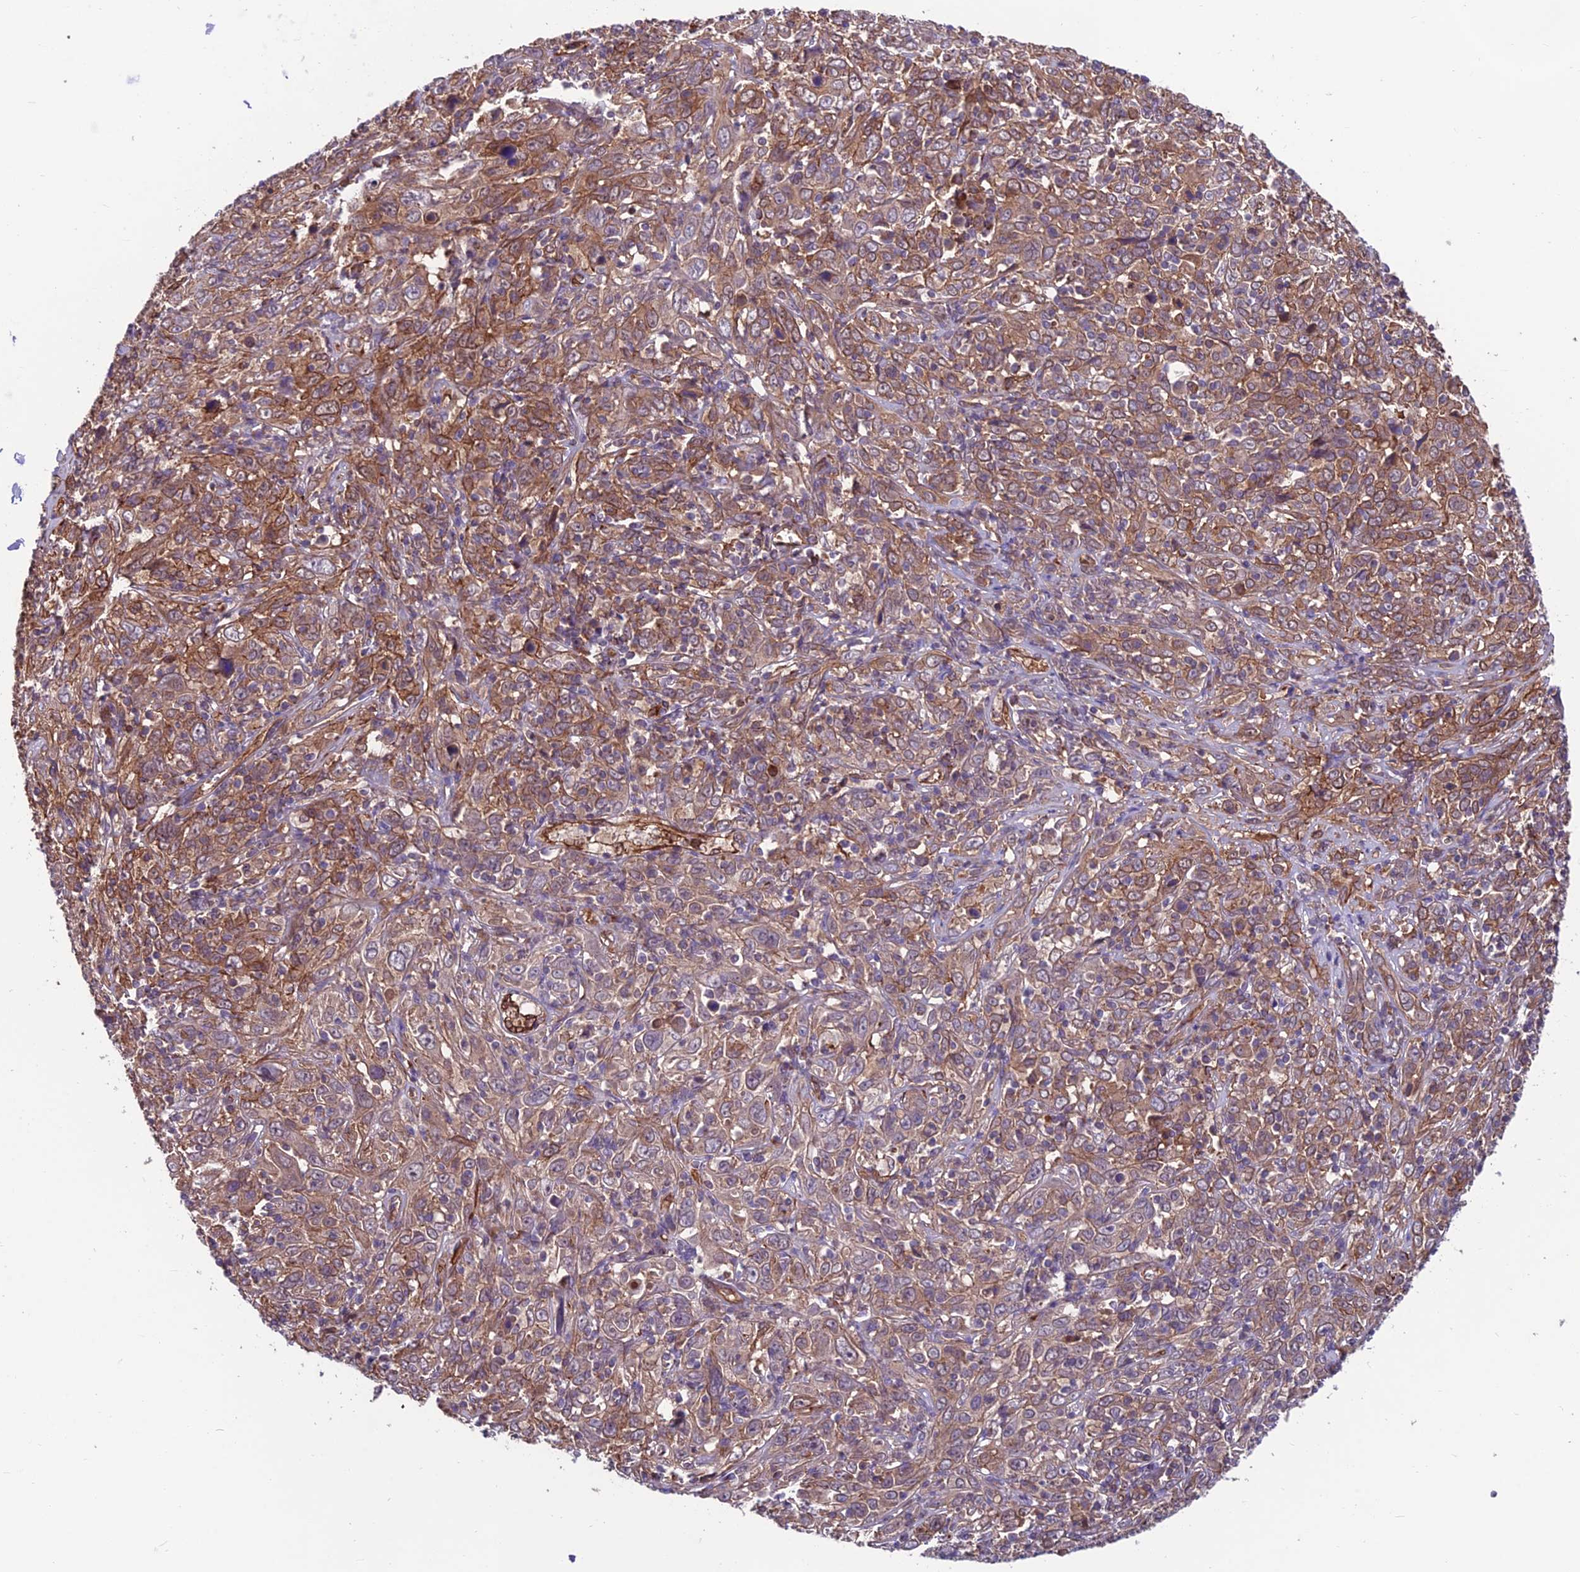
{"staining": {"intensity": "weak", "quantity": "25%-75%", "location": "cytoplasmic/membranous"}, "tissue": "cervical cancer", "cell_type": "Tumor cells", "image_type": "cancer", "snomed": [{"axis": "morphology", "description": "Squamous cell carcinoma, NOS"}, {"axis": "topography", "description": "Cervix"}], "caption": "High-power microscopy captured an IHC image of cervical cancer, revealing weak cytoplasmic/membranous staining in about 25%-75% of tumor cells. The protein of interest is stained brown, and the nuclei are stained in blue (DAB IHC with brightfield microscopy, high magnification).", "gene": "RTN4RL1", "patient": {"sex": "female", "age": 46}}